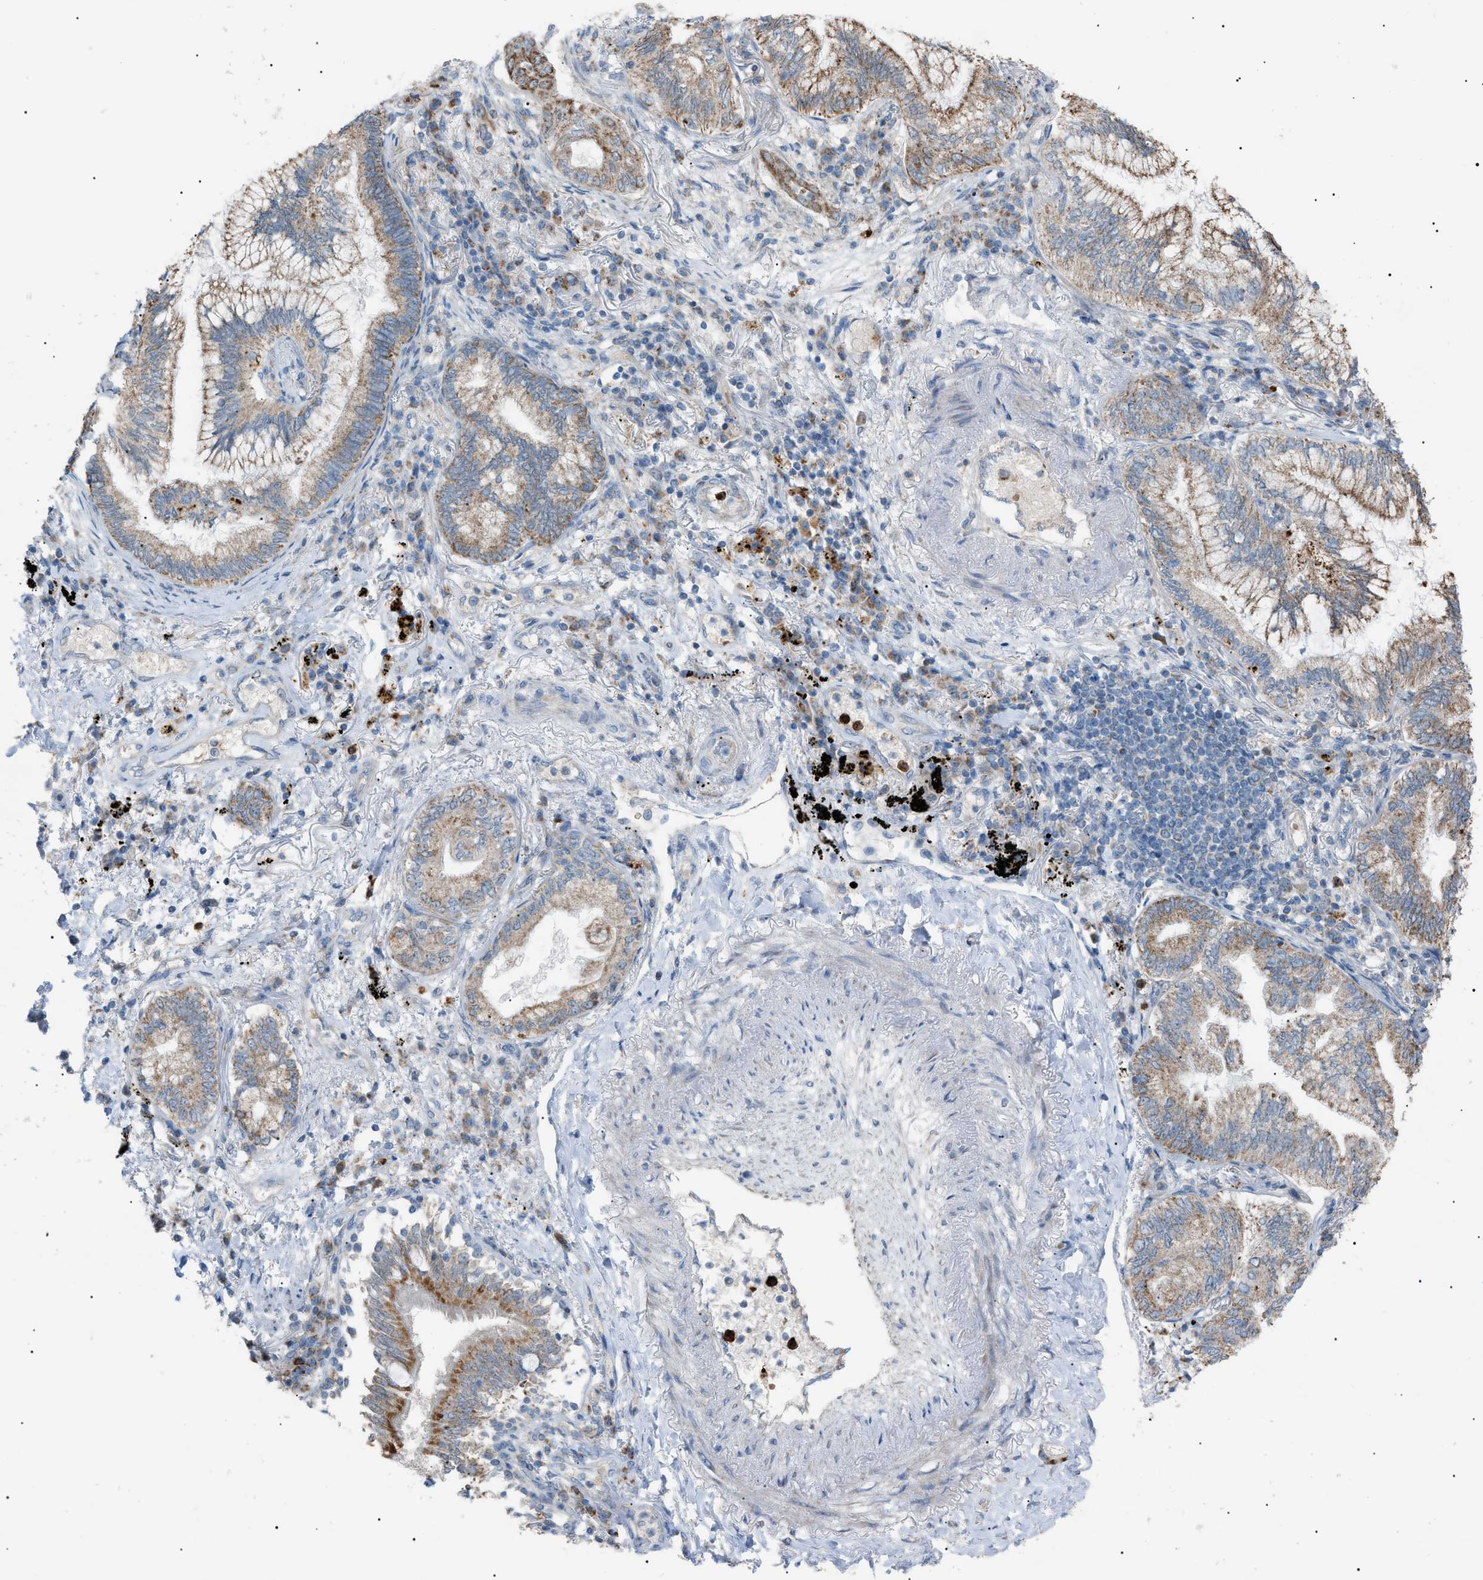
{"staining": {"intensity": "moderate", "quantity": ">75%", "location": "cytoplasmic/membranous"}, "tissue": "lung cancer", "cell_type": "Tumor cells", "image_type": "cancer", "snomed": [{"axis": "morphology", "description": "Normal tissue, NOS"}, {"axis": "morphology", "description": "Adenocarcinoma, NOS"}, {"axis": "topography", "description": "Bronchus"}, {"axis": "topography", "description": "Lung"}], "caption": "Lung cancer stained with a brown dye exhibits moderate cytoplasmic/membranous positive positivity in approximately >75% of tumor cells.", "gene": "ZNF516", "patient": {"sex": "female", "age": 70}}